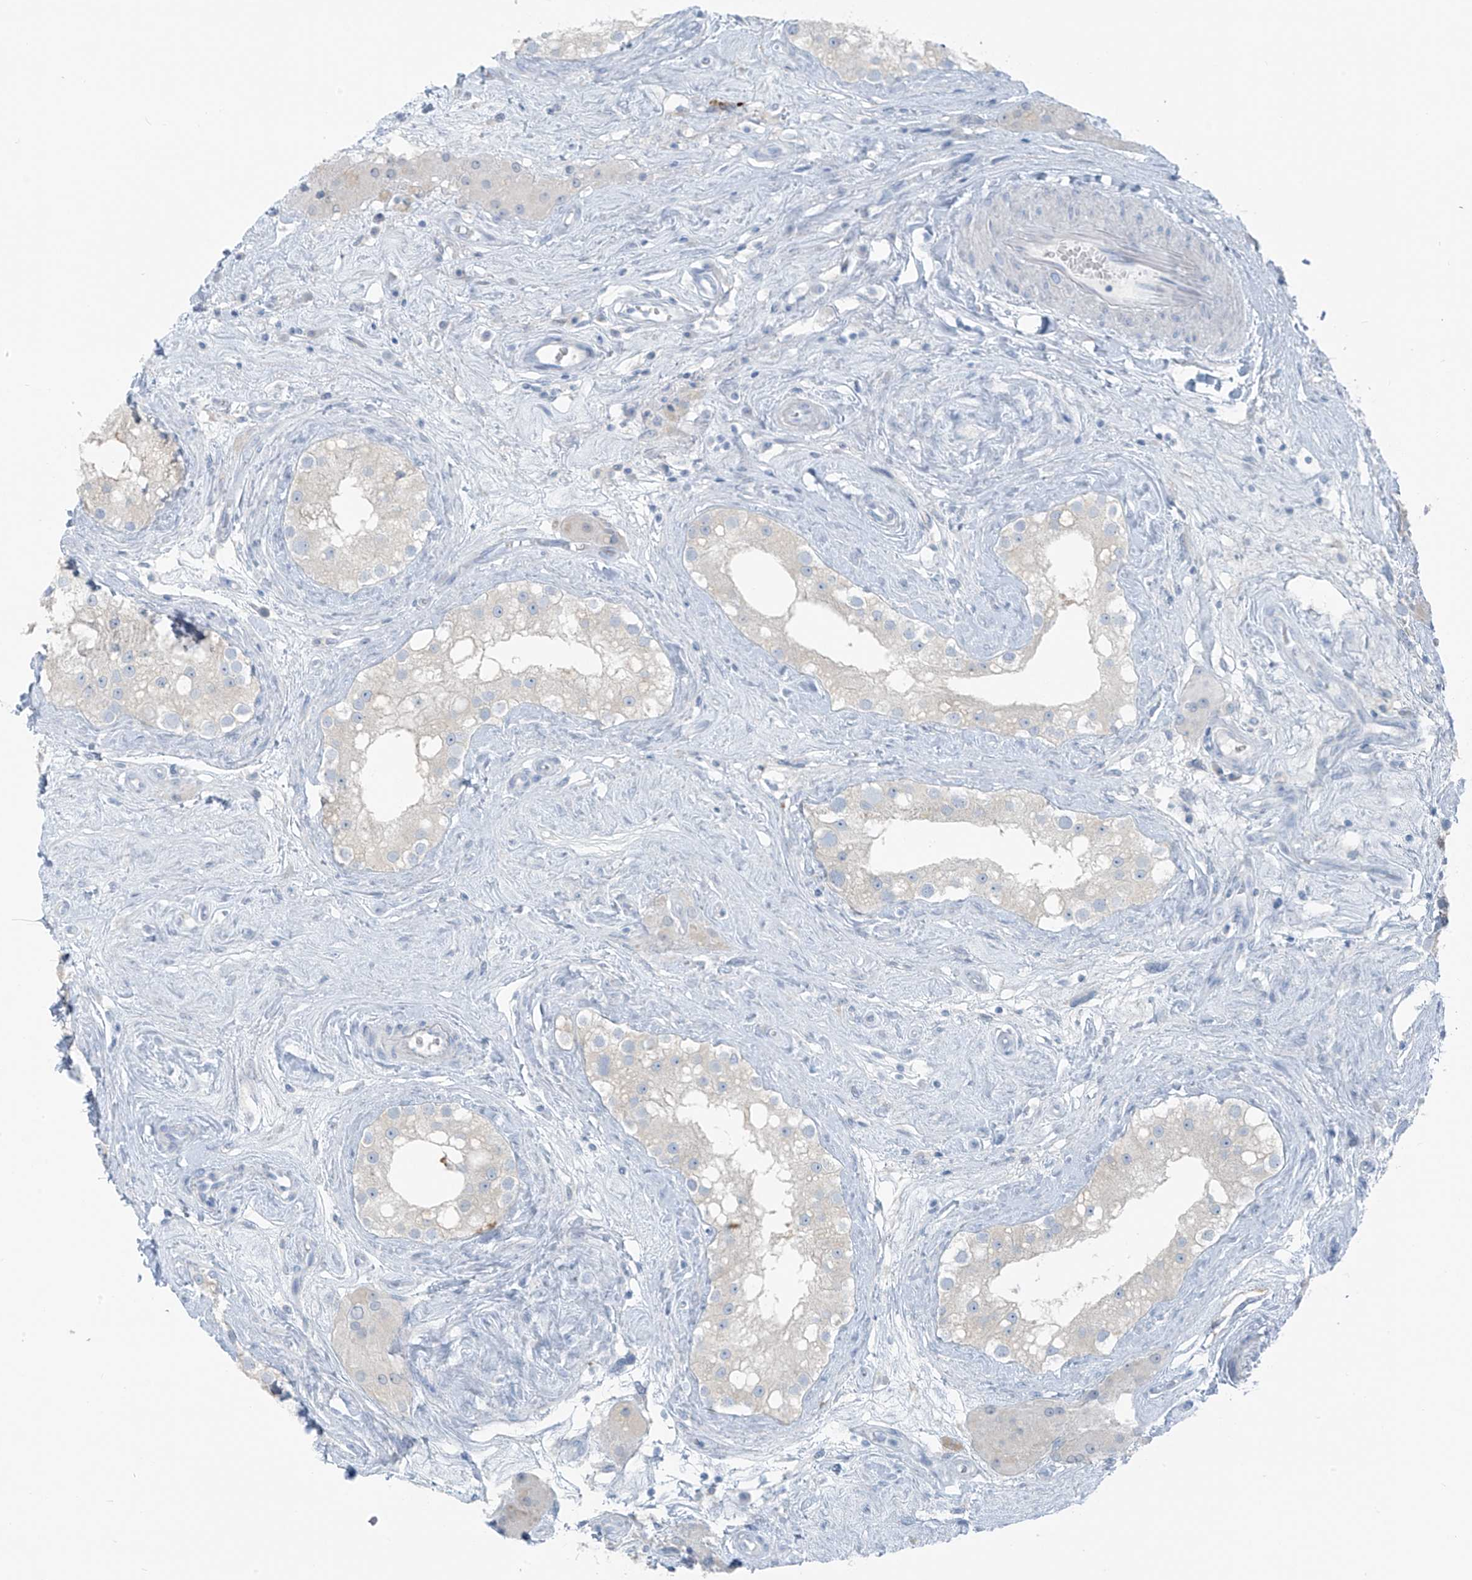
{"staining": {"intensity": "negative", "quantity": "none", "location": "none"}, "tissue": "testis", "cell_type": "Cells in seminiferous ducts", "image_type": "normal", "snomed": [{"axis": "morphology", "description": "Normal tissue, NOS"}, {"axis": "topography", "description": "Testis"}], "caption": "High magnification brightfield microscopy of unremarkable testis stained with DAB (3,3'-diaminobenzidine) (brown) and counterstained with hematoxylin (blue): cells in seminiferous ducts show no significant staining. (Stains: DAB (3,3'-diaminobenzidine) IHC with hematoxylin counter stain, Microscopy: brightfield microscopy at high magnification).", "gene": "SLC25A43", "patient": {"sex": "male", "age": 84}}